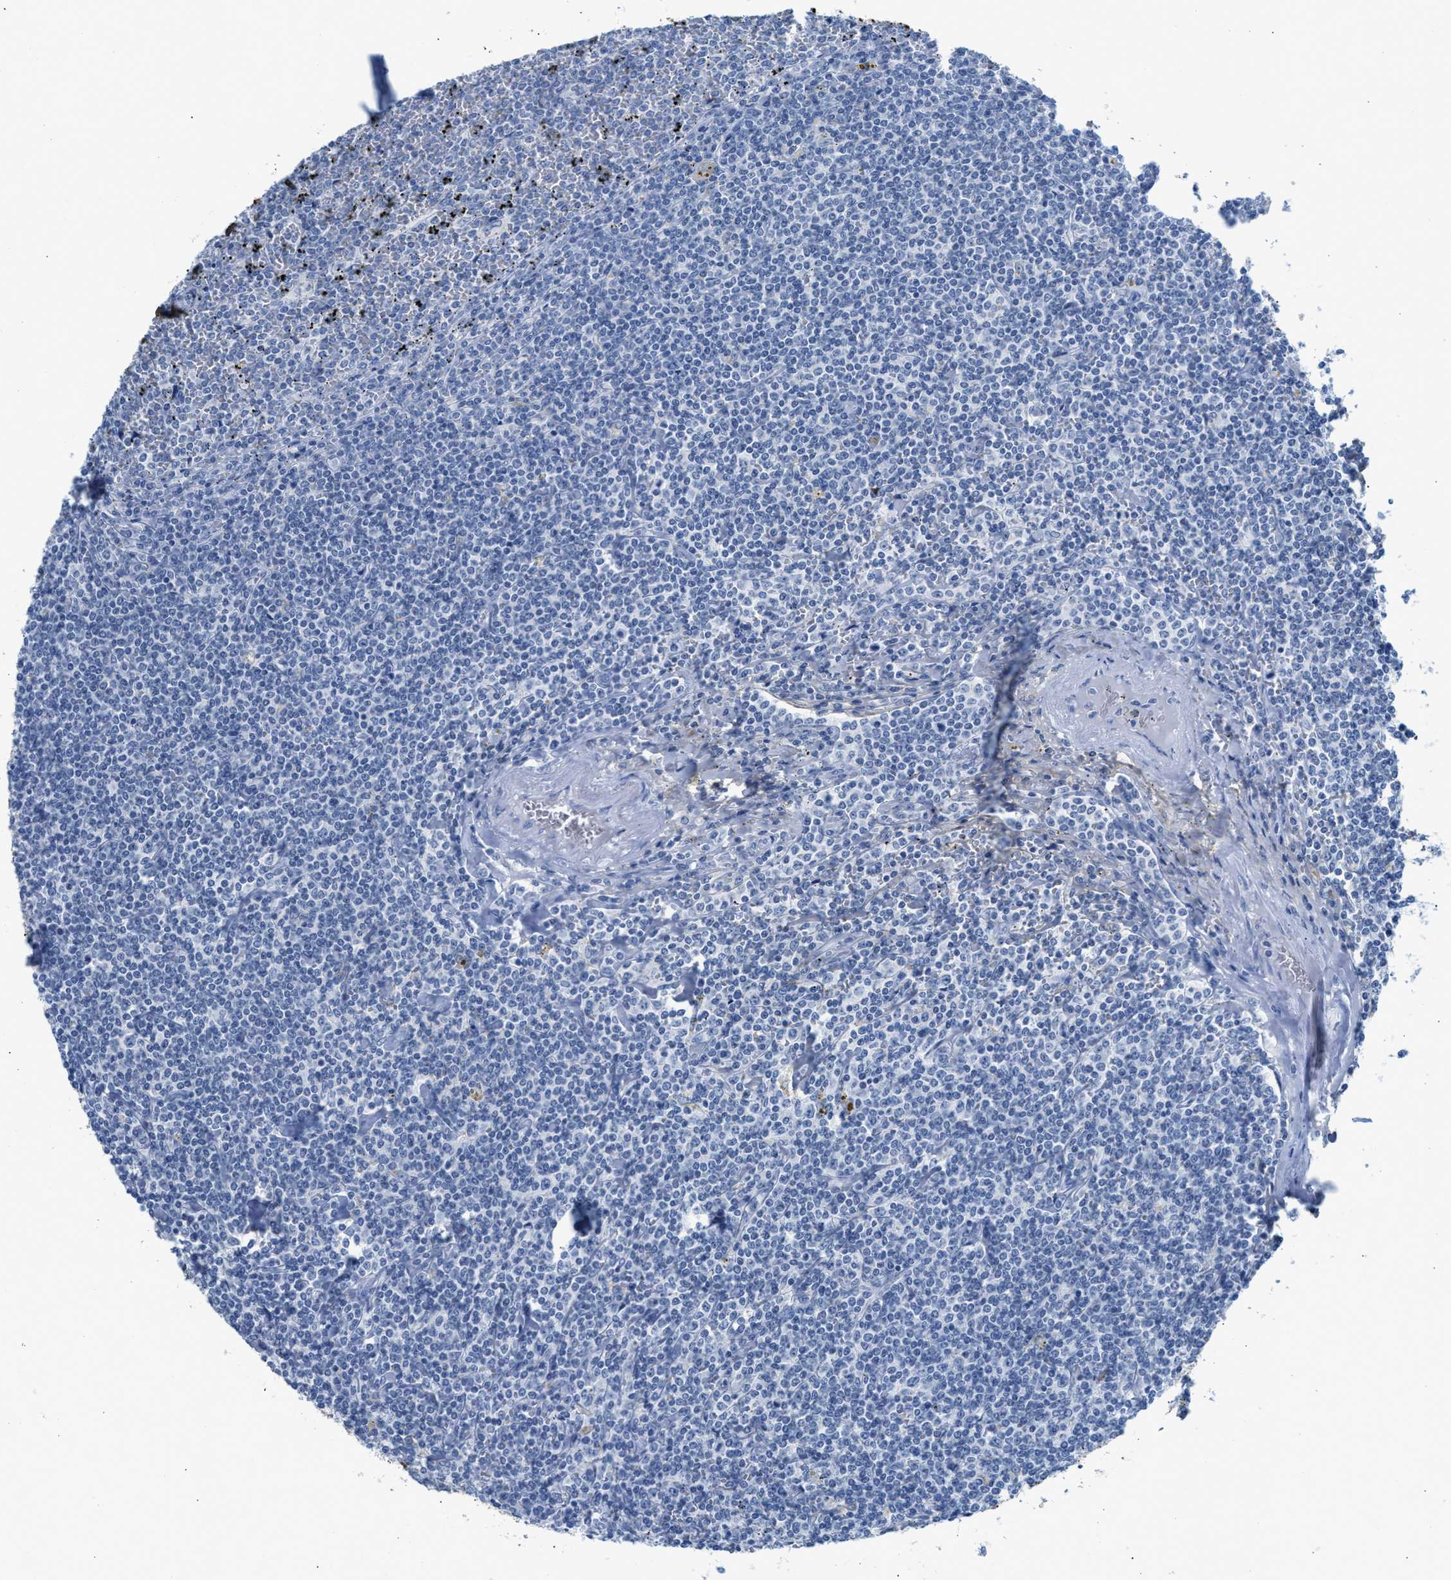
{"staining": {"intensity": "negative", "quantity": "none", "location": "none"}, "tissue": "lymphoma", "cell_type": "Tumor cells", "image_type": "cancer", "snomed": [{"axis": "morphology", "description": "Malignant lymphoma, non-Hodgkin's type, Low grade"}, {"axis": "topography", "description": "Spleen"}], "caption": "Immunohistochemistry (IHC) histopathology image of neoplastic tissue: human malignant lymphoma, non-Hodgkin's type (low-grade) stained with DAB displays no significant protein expression in tumor cells.", "gene": "TNR", "patient": {"sex": "female", "age": 19}}